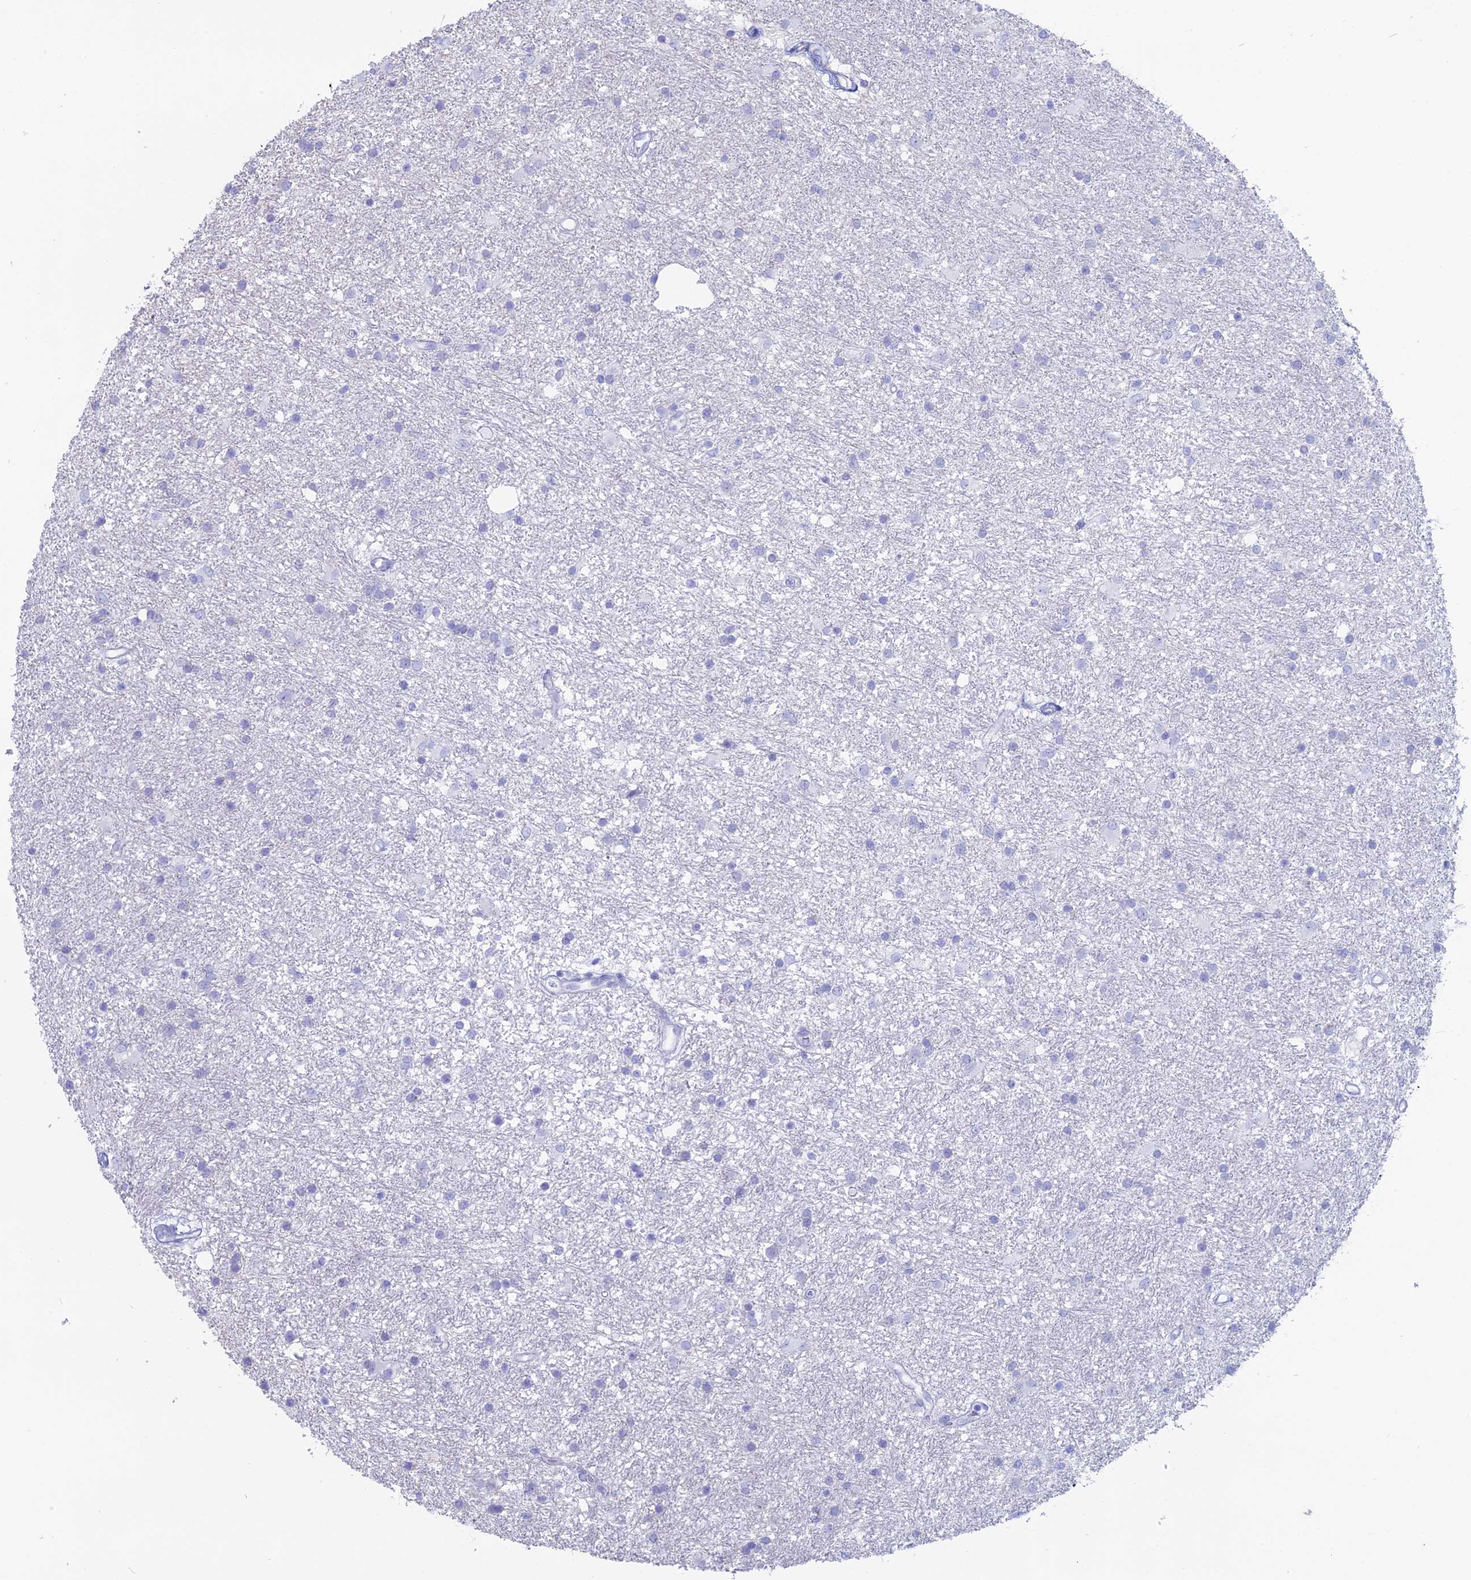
{"staining": {"intensity": "negative", "quantity": "none", "location": "none"}, "tissue": "glioma", "cell_type": "Tumor cells", "image_type": "cancer", "snomed": [{"axis": "morphology", "description": "Glioma, malignant, High grade"}, {"axis": "topography", "description": "Brain"}], "caption": "Tumor cells are negative for brown protein staining in high-grade glioma (malignant).", "gene": "OR2AE1", "patient": {"sex": "male", "age": 77}}